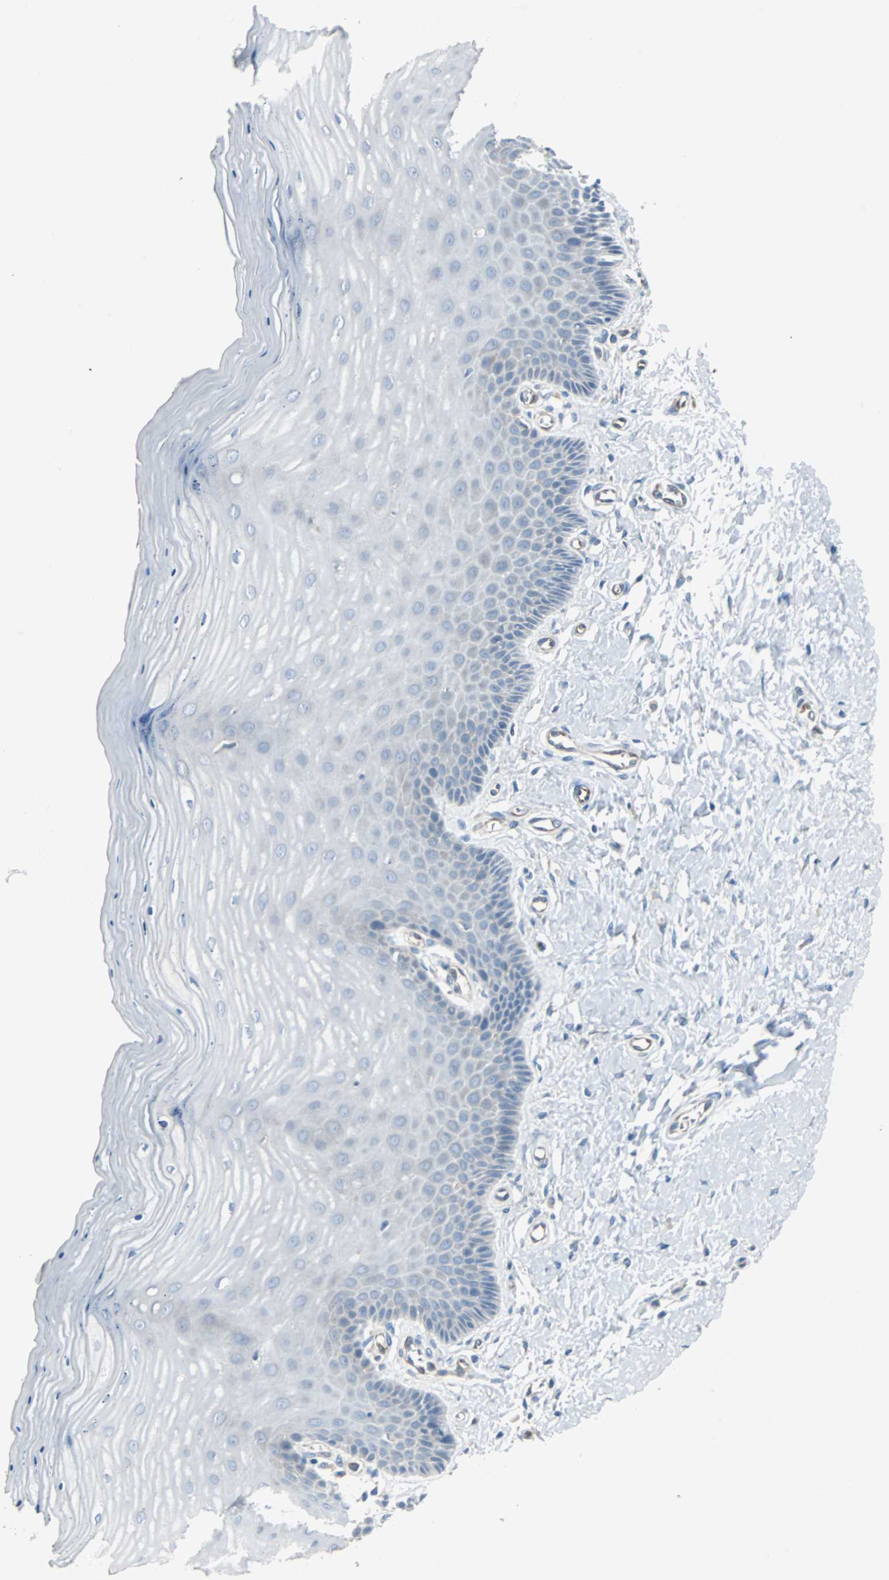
{"staining": {"intensity": "weak", "quantity": "25%-75%", "location": "cytoplasmic/membranous"}, "tissue": "cervix", "cell_type": "Glandular cells", "image_type": "normal", "snomed": [{"axis": "morphology", "description": "Normal tissue, NOS"}, {"axis": "topography", "description": "Cervix"}], "caption": "Protein expression analysis of benign cervix reveals weak cytoplasmic/membranous expression in approximately 25%-75% of glandular cells.", "gene": "SWAP70", "patient": {"sex": "female", "age": 55}}